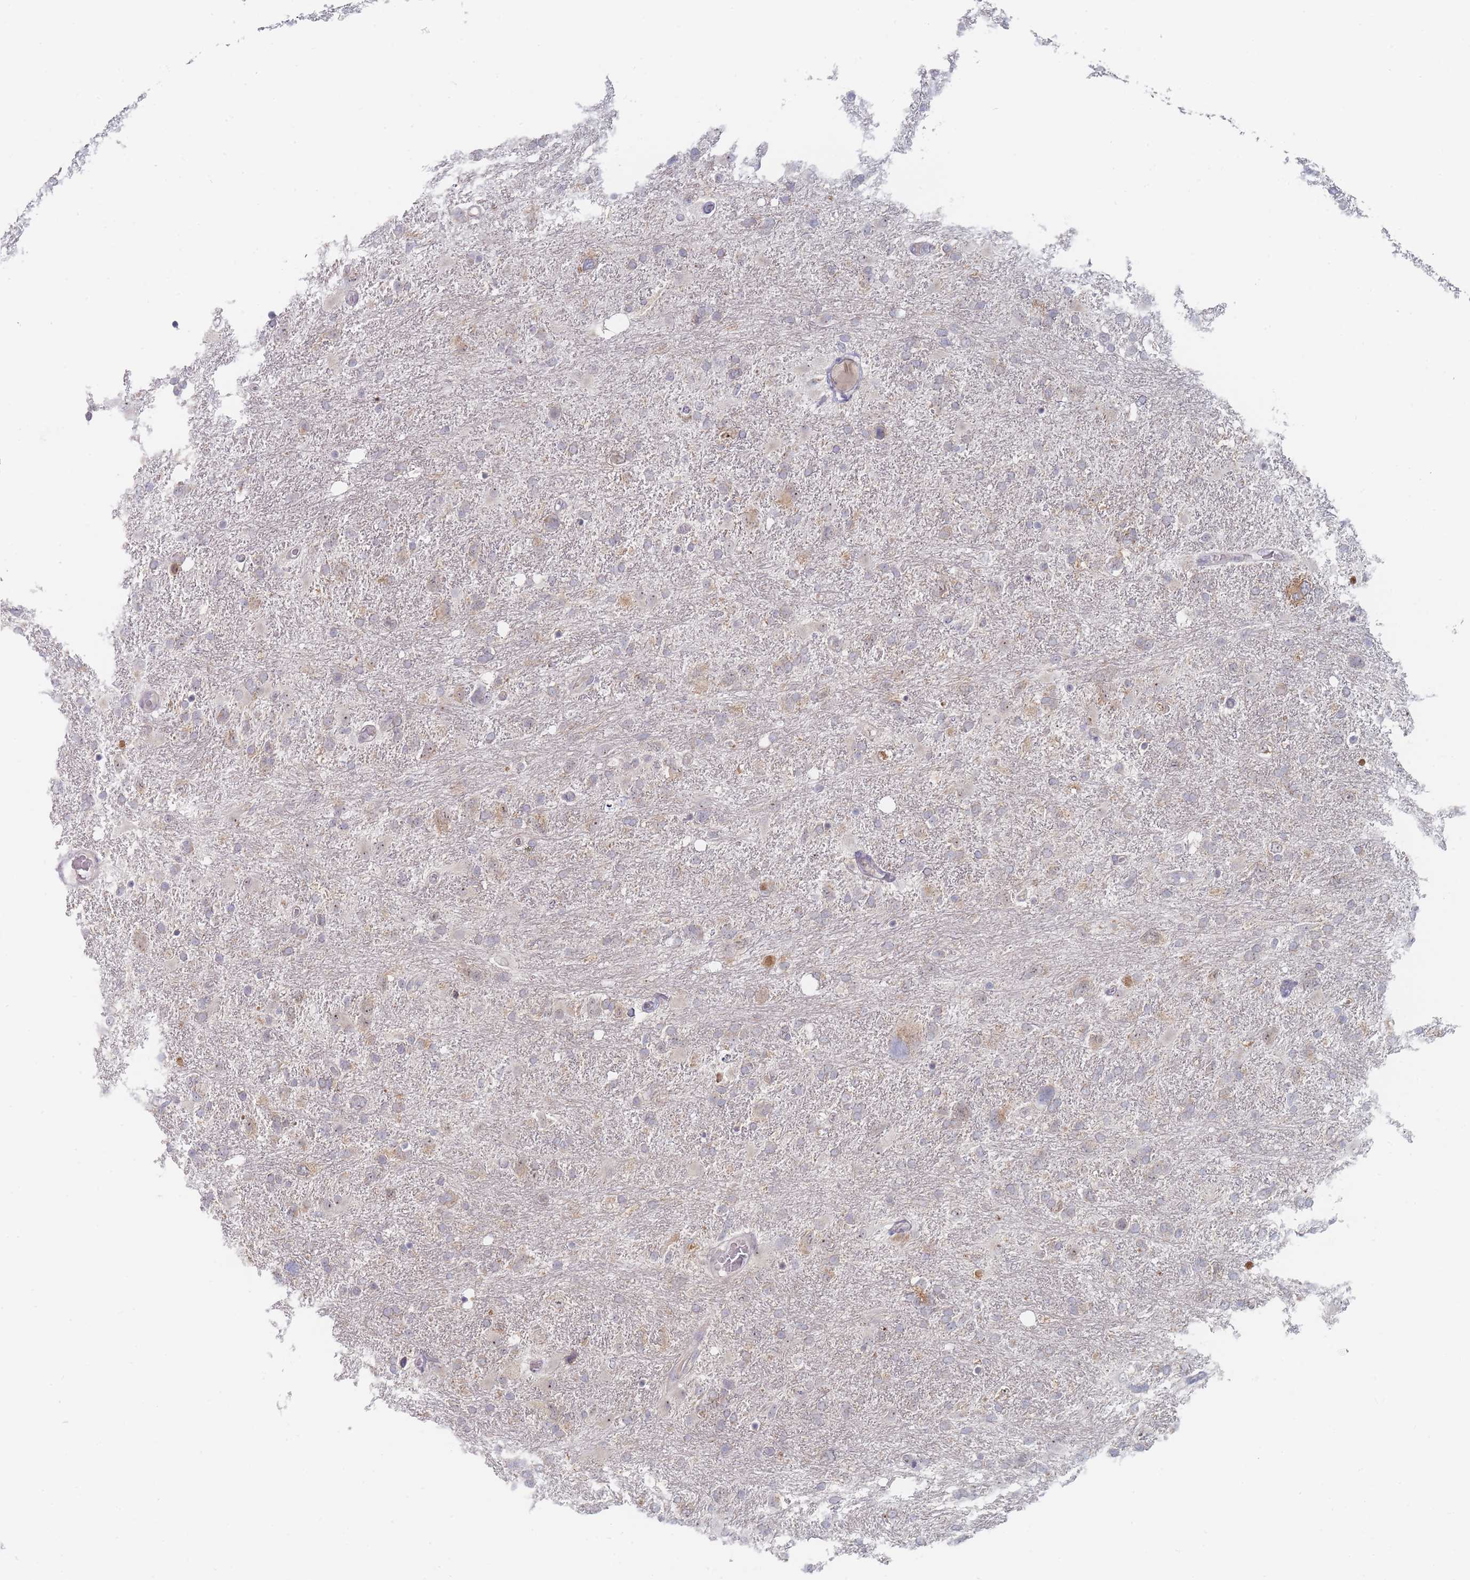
{"staining": {"intensity": "negative", "quantity": "none", "location": "none"}, "tissue": "glioma", "cell_type": "Tumor cells", "image_type": "cancer", "snomed": [{"axis": "morphology", "description": "Glioma, malignant, High grade"}, {"axis": "topography", "description": "Brain"}], "caption": "Tumor cells show no significant protein expression in malignant glioma (high-grade).", "gene": "RNF8", "patient": {"sex": "male", "age": 61}}